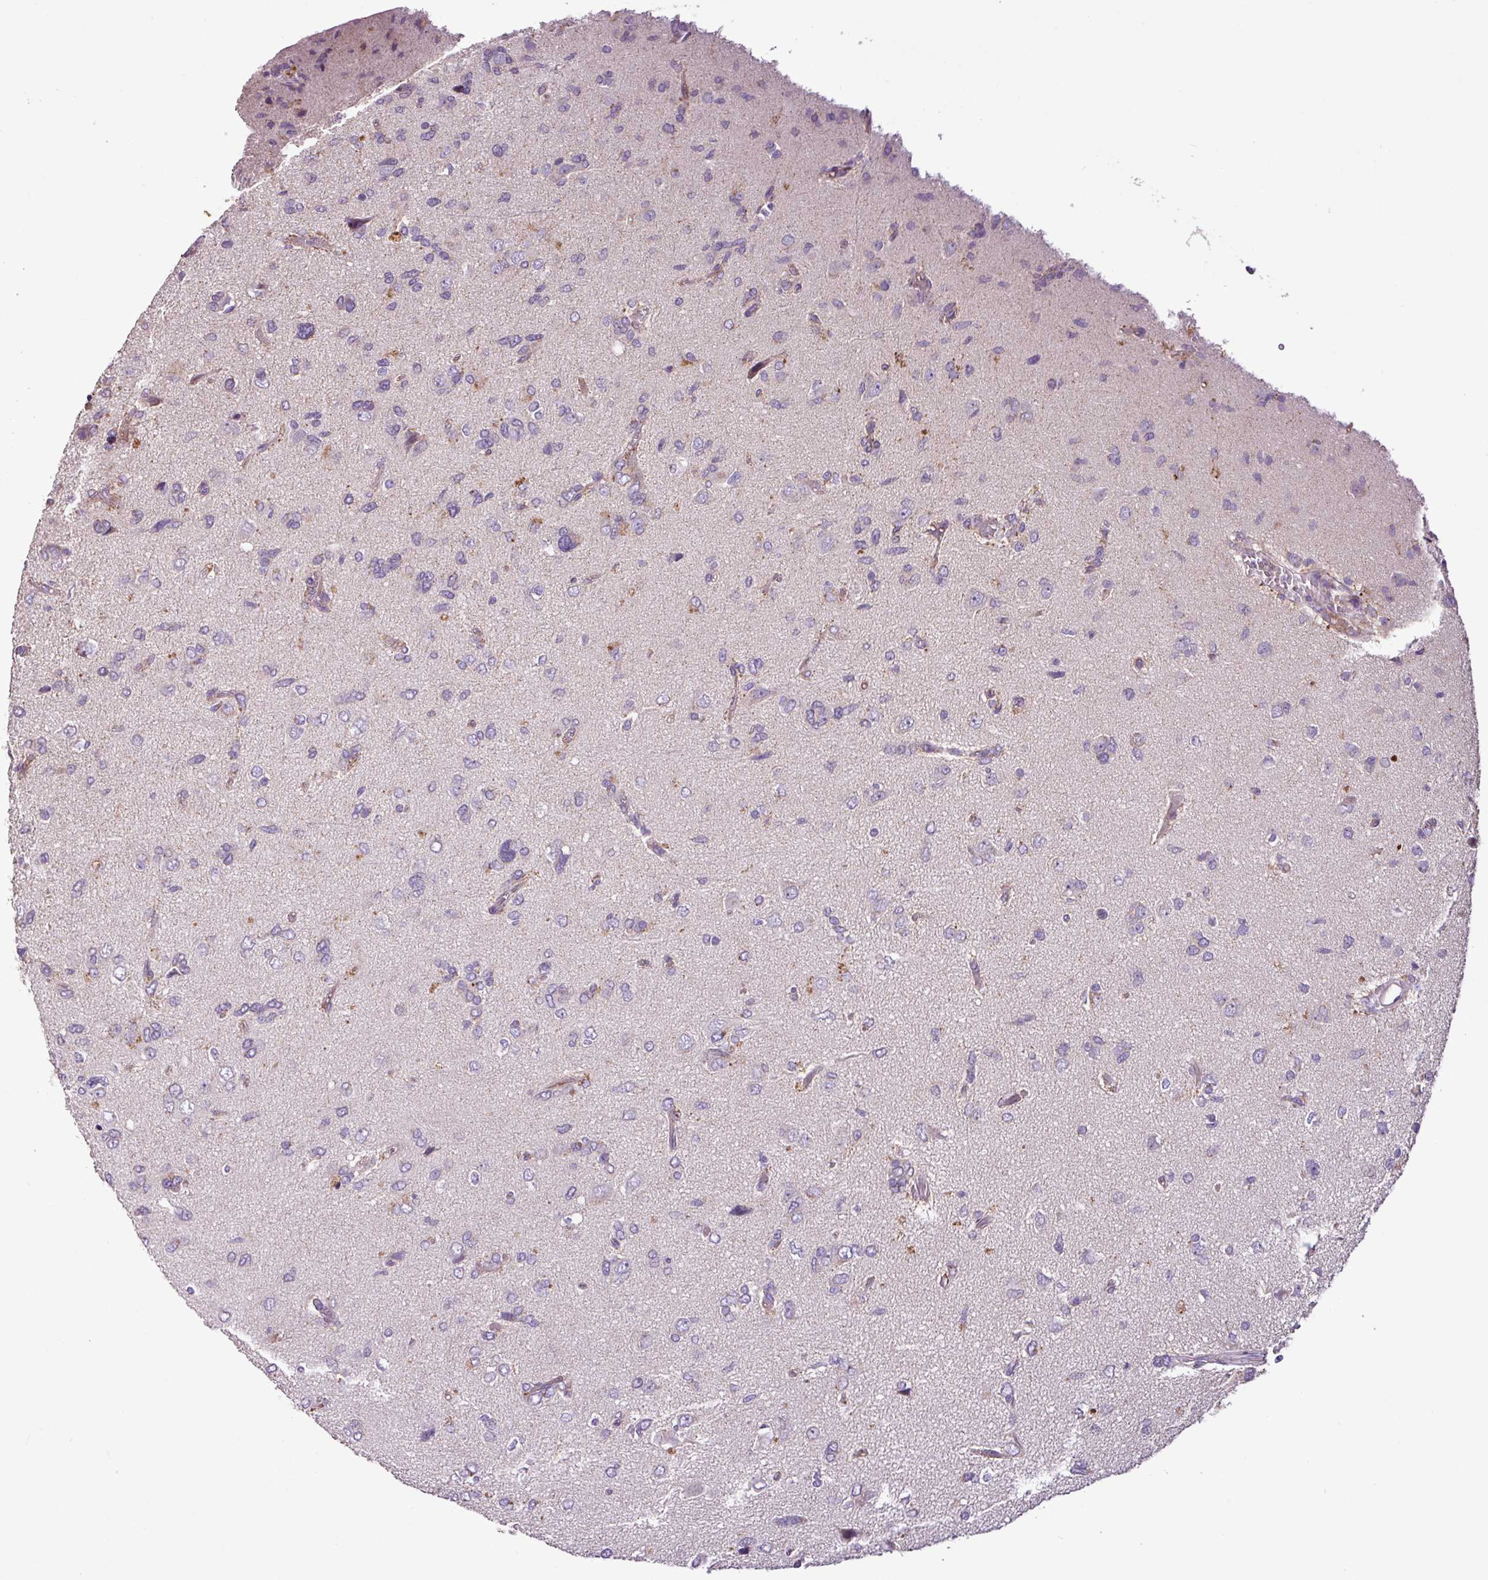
{"staining": {"intensity": "weak", "quantity": "<25%", "location": "cytoplasmic/membranous"}, "tissue": "glioma", "cell_type": "Tumor cells", "image_type": "cancer", "snomed": [{"axis": "morphology", "description": "Glioma, malignant, High grade"}, {"axis": "topography", "description": "Brain"}], "caption": "The micrograph shows no staining of tumor cells in malignant glioma (high-grade). (DAB (3,3'-diaminobenzidine) IHC, high magnification).", "gene": "ZNF266", "patient": {"sex": "female", "age": 59}}